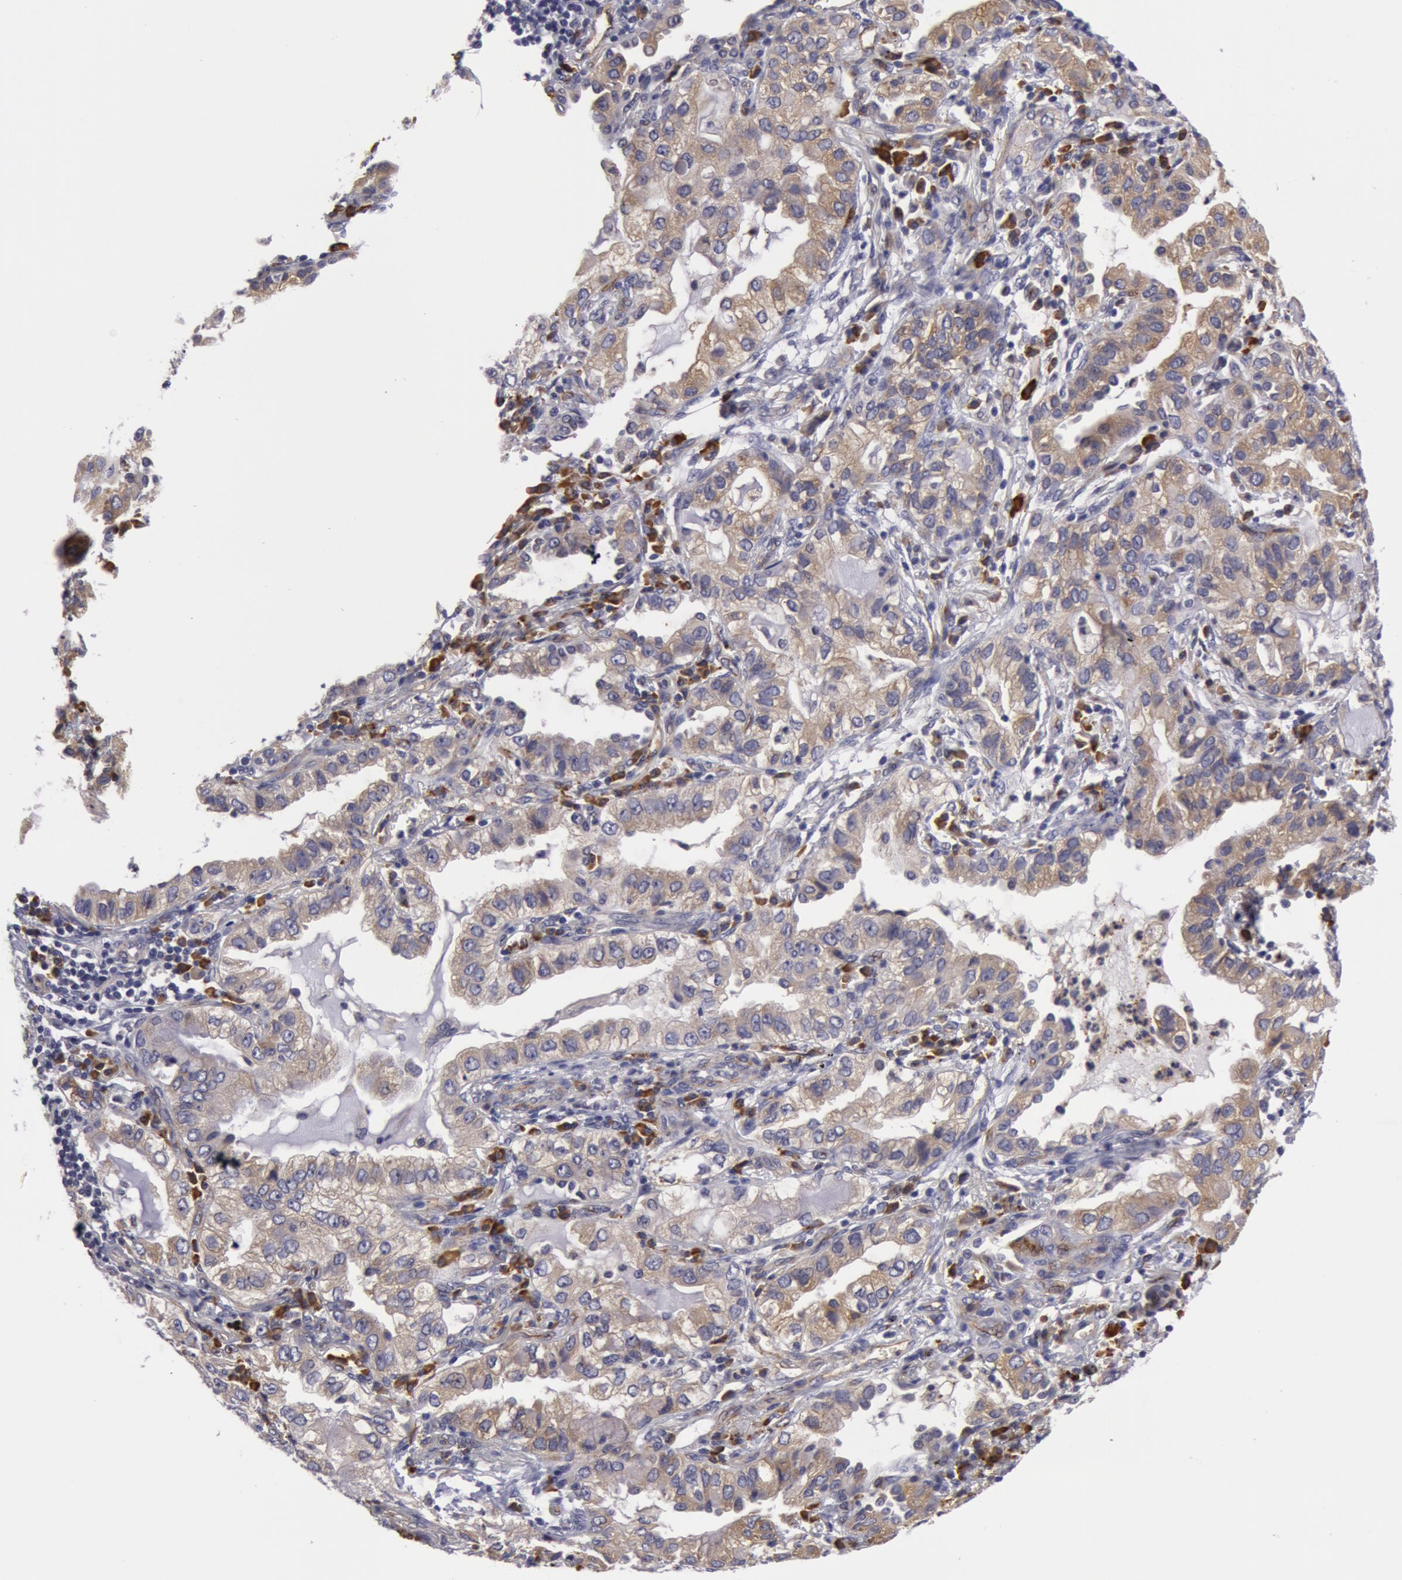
{"staining": {"intensity": "weak", "quantity": "25%-75%", "location": "cytoplasmic/membranous"}, "tissue": "lung cancer", "cell_type": "Tumor cells", "image_type": "cancer", "snomed": [{"axis": "morphology", "description": "Adenocarcinoma, NOS"}, {"axis": "topography", "description": "Lung"}], "caption": "This micrograph reveals adenocarcinoma (lung) stained with immunohistochemistry to label a protein in brown. The cytoplasmic/membranous of tumor cells show weak positivity for the protein. Nuclei are counter-stained blue.", "gene": "IL23A", "patient": {"sex": "female", "age": 50}}